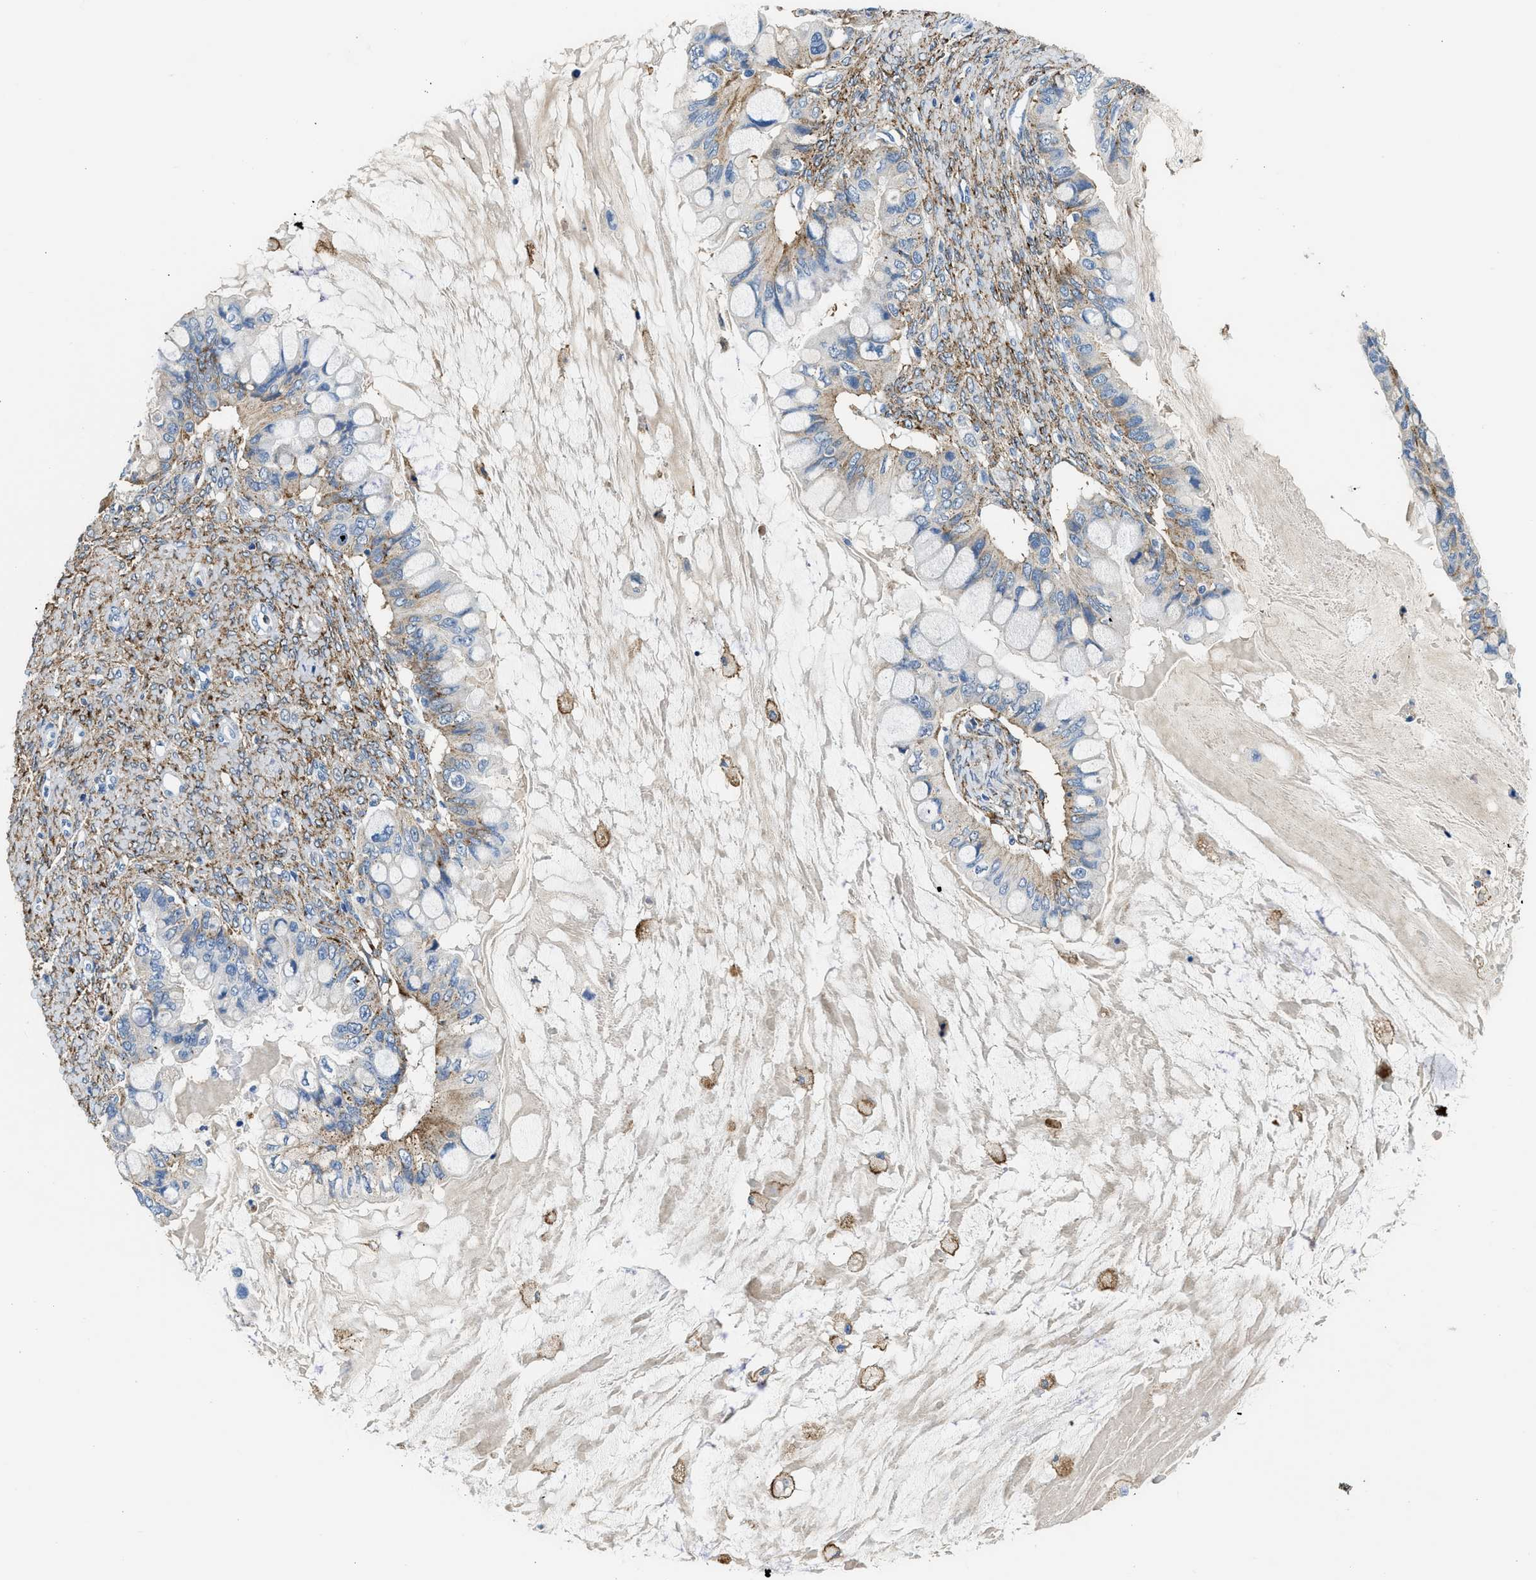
{"staining": {"intensity": "moderate", "quantity": "<25%", "location": "cytoplasmic/membranous"}, "tissue": "ovarian cancer", "cell_type": "Tumor cells", "image_type": "cancer", "snomed": [{"axis": "morphology", "description": "Cystadenocarcinoma, mucinous, NOS"}, {"axis": "topography", "description": "Ovary"}], "caption": "Ovarian cancer tissue shows moderate cytoplasmic/membranous positivity in about <25% of tumor cells, visualized by immunohistochemistry.", "gene": "LRP1", "patient": {"sex": "female", "age": 80}}